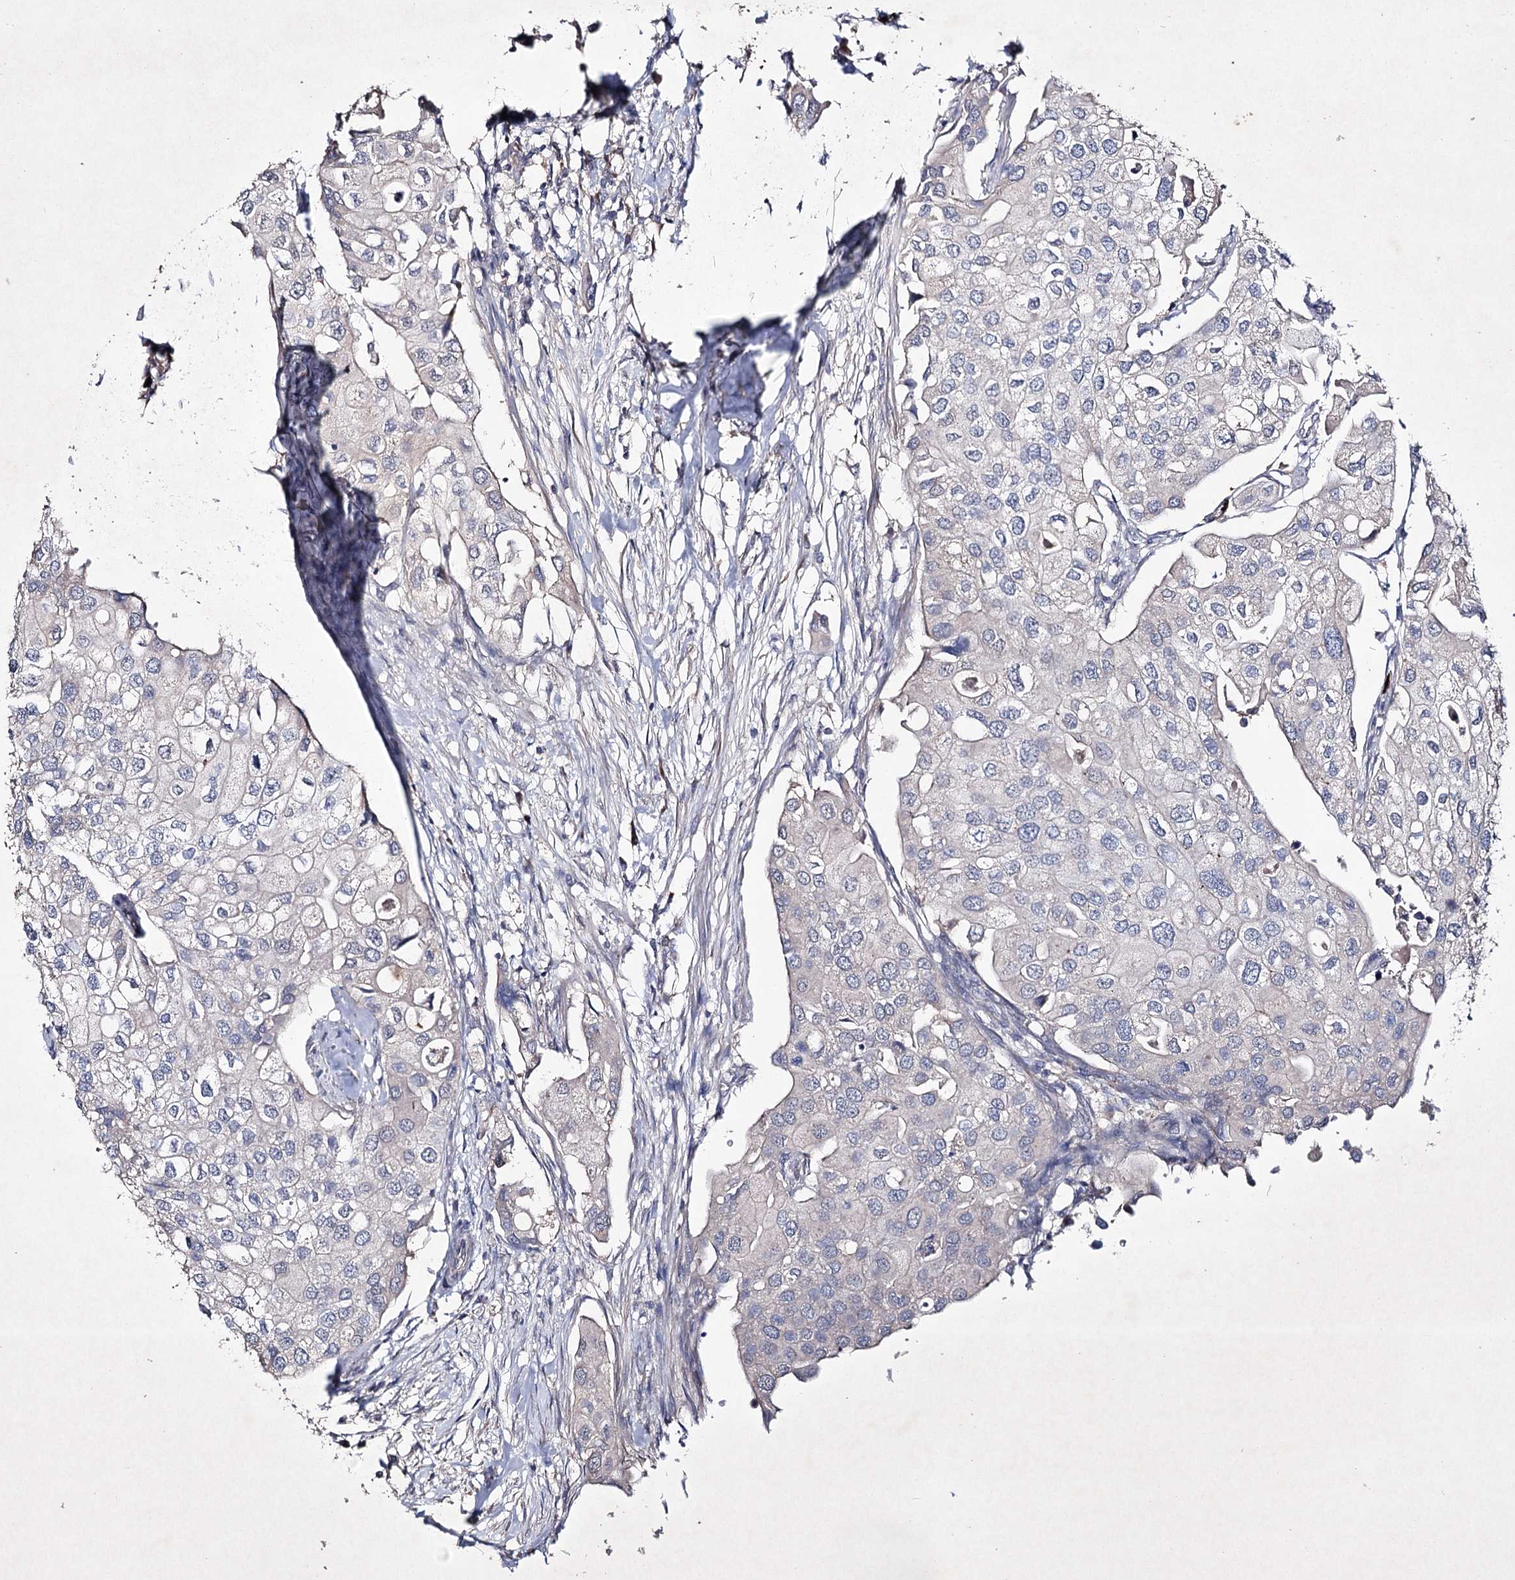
{"staining": {"intensity": "negative", "quantity": "none", "location": "none"}, "tissue": "urothelial cancer", "cell_type": "Tumor cells", "image_type": "cancer", "snomed": [{"axis": "morphology", "description": "Urothelial carcinoma, High grade"}, {"axis": "topography", "description": "Urinary bladder"}], "caption": "Photomicrograph shows no protein expression in tumor cells of urothelial carcinoma (high-grade) tissue. (Stains: DAB immunohistochemistry (IHC) with hematoxylin counter stain, Microscopy: brightfield microscopy at high magnification).", "gene": "SEMA4G", "patient": {"sex": "male", "age": 64}}